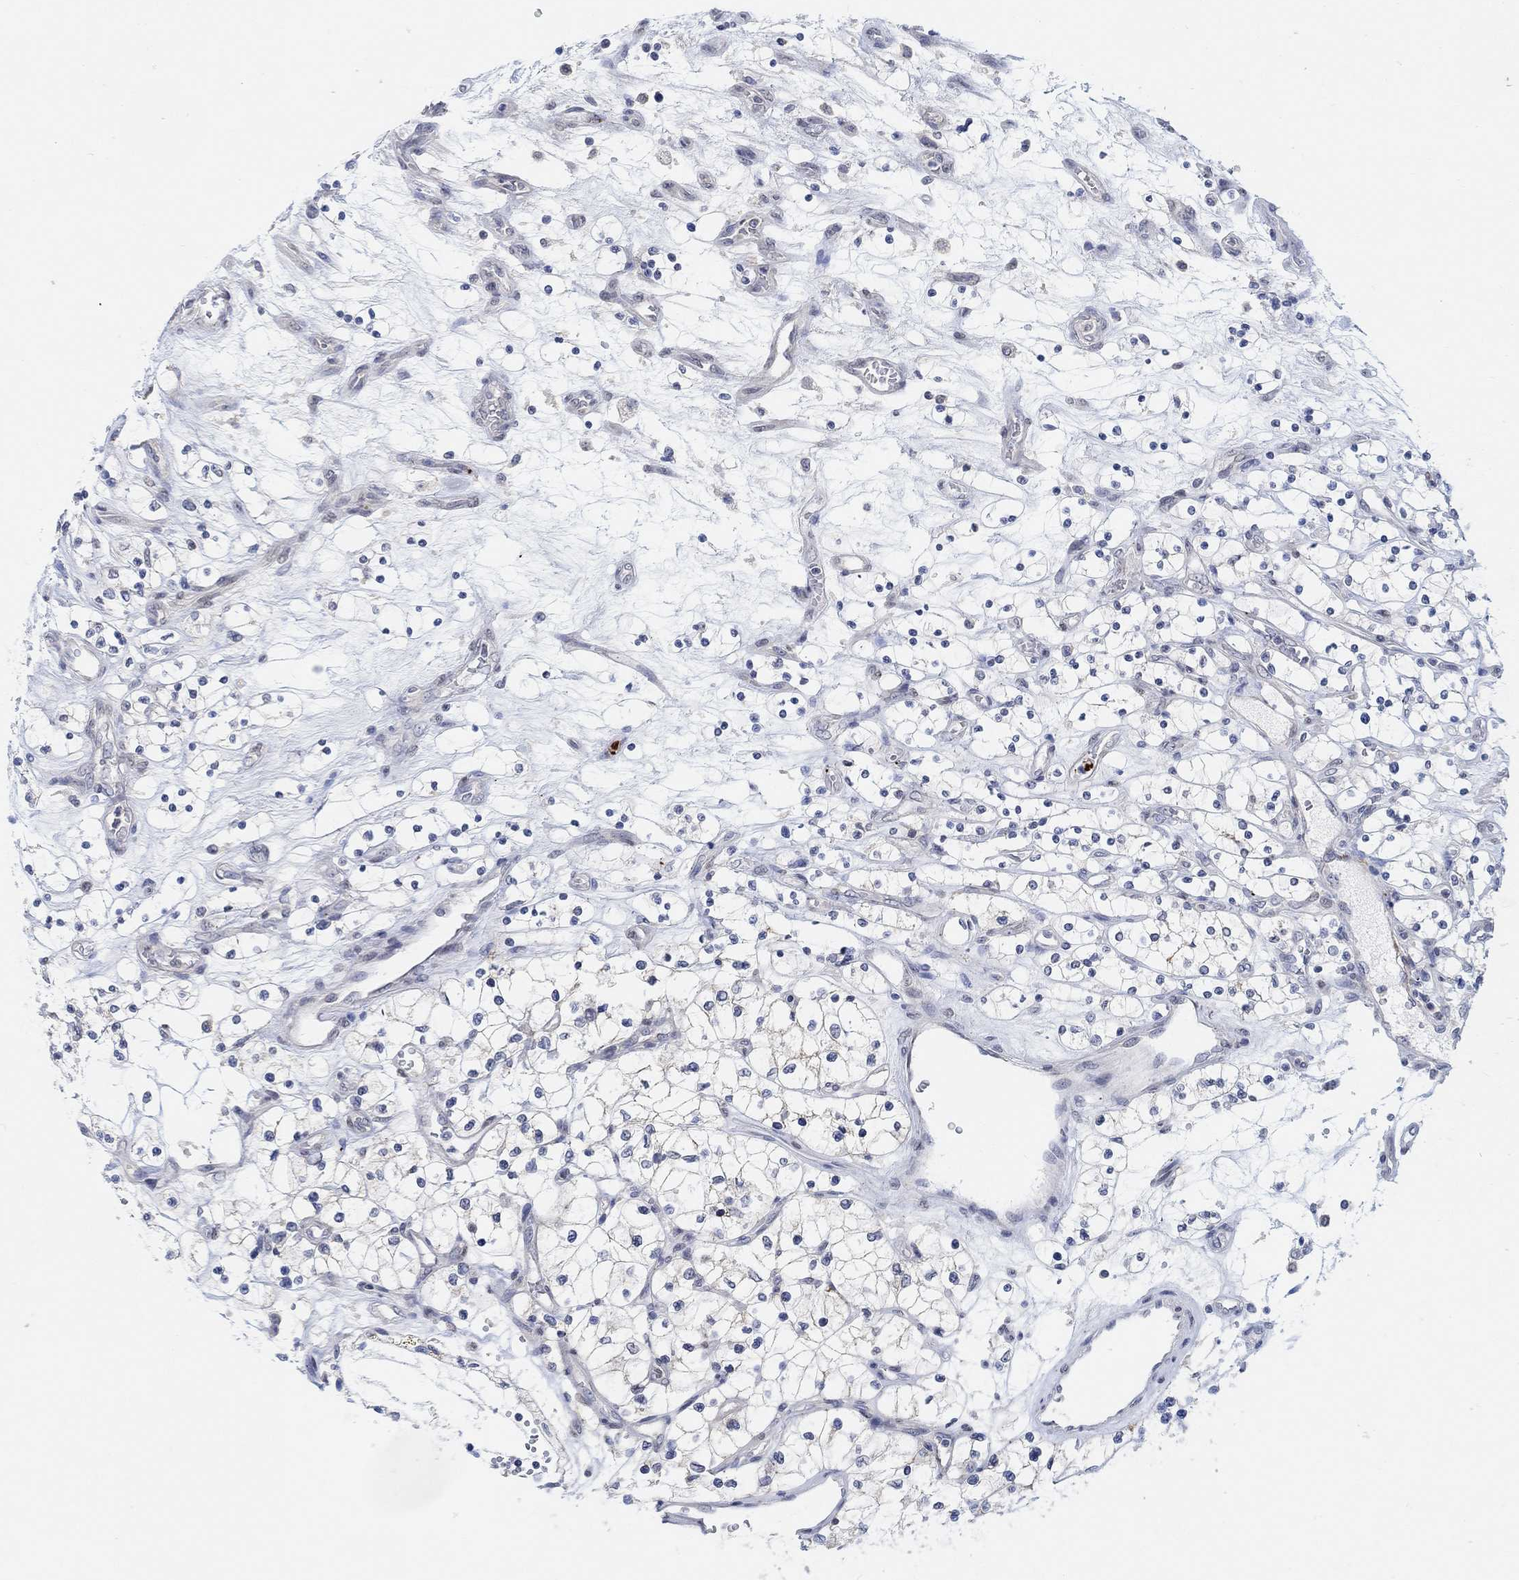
{"staining": {"intensity": "negative", "quantity": "none", "location": "none"}, "tissue": "renal cancer", "cell_type": "Tumor cells", "image_type": "cancer", "snomed": [{"axis": "morphology", "description": "Adenocarcinoma, NOS"}, {"axis": "topography", "description": "Kidney"}], "caption": "Immunohistochemistry micrograph of renal cancer stained for a protein (brown), which demonstrates no expression in tumor cells.", "gene": "RIMS1", "patient": {"sex": "female", "age": 69}}